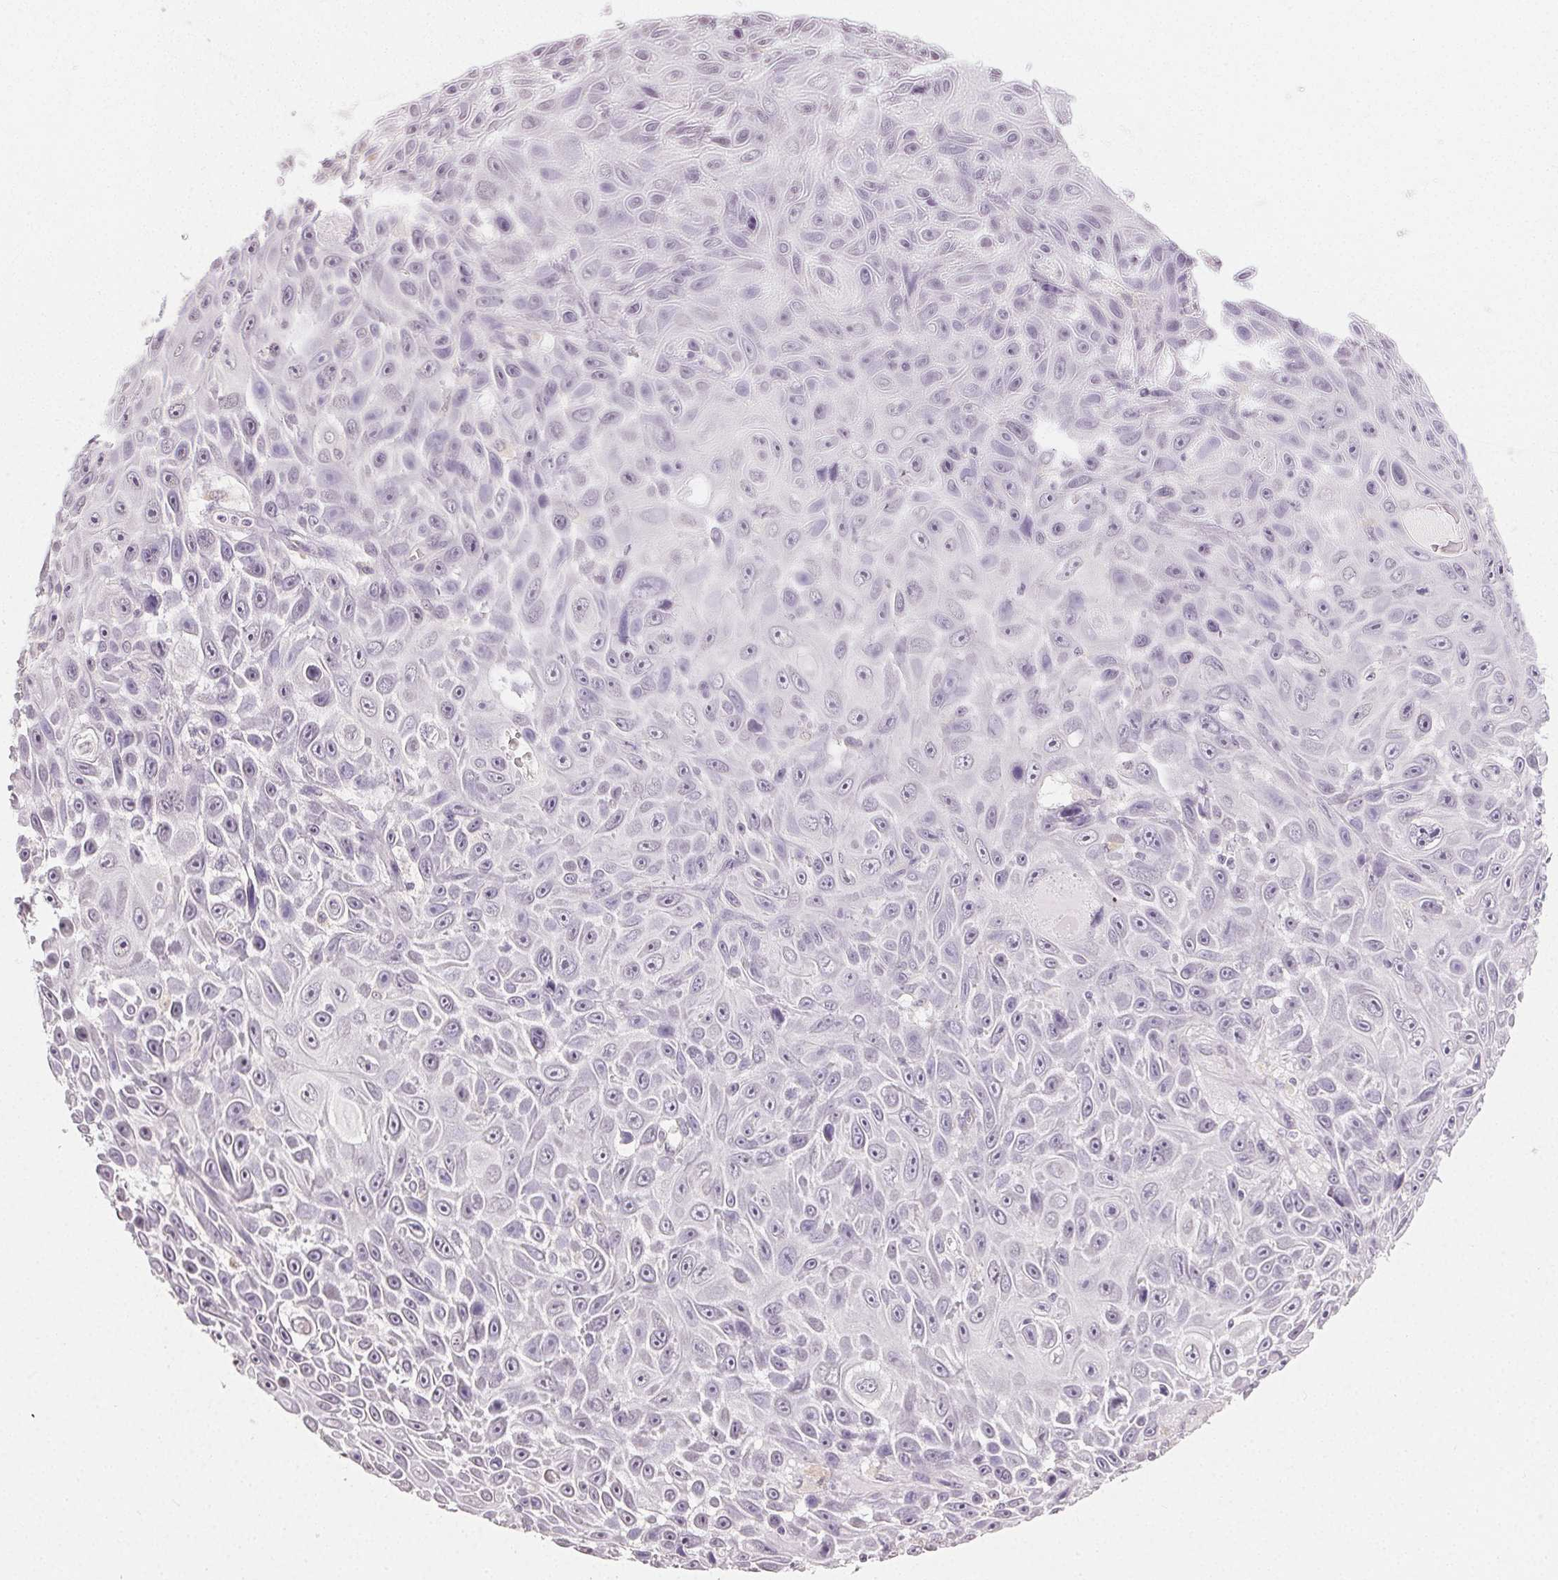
{"staining": {"intensity": "negative", "quantity": "none", "location": "none"}, "tissue": "skin cancer", "cell_type": "Tumor cells", "image_type": "cancer", "snomed": [{"axis": "morphology", "description": "Squamous cell carcinoma, NOS"}, {"axis": "topography", "description": "Skin"}], "caption": "Histopathology image shows no protein expression in tumor cells of squamous cell carcinoma (skin) tissue. The staining was performed using DAB (3,3'-diaminobenzidine) to visualize the protein expression in brown, while the nuclei were stained in blue with hematoxylin (Magnification: 20x).", "gene": "TMEM174", "patient": {"sex": "male", "age": 82}}